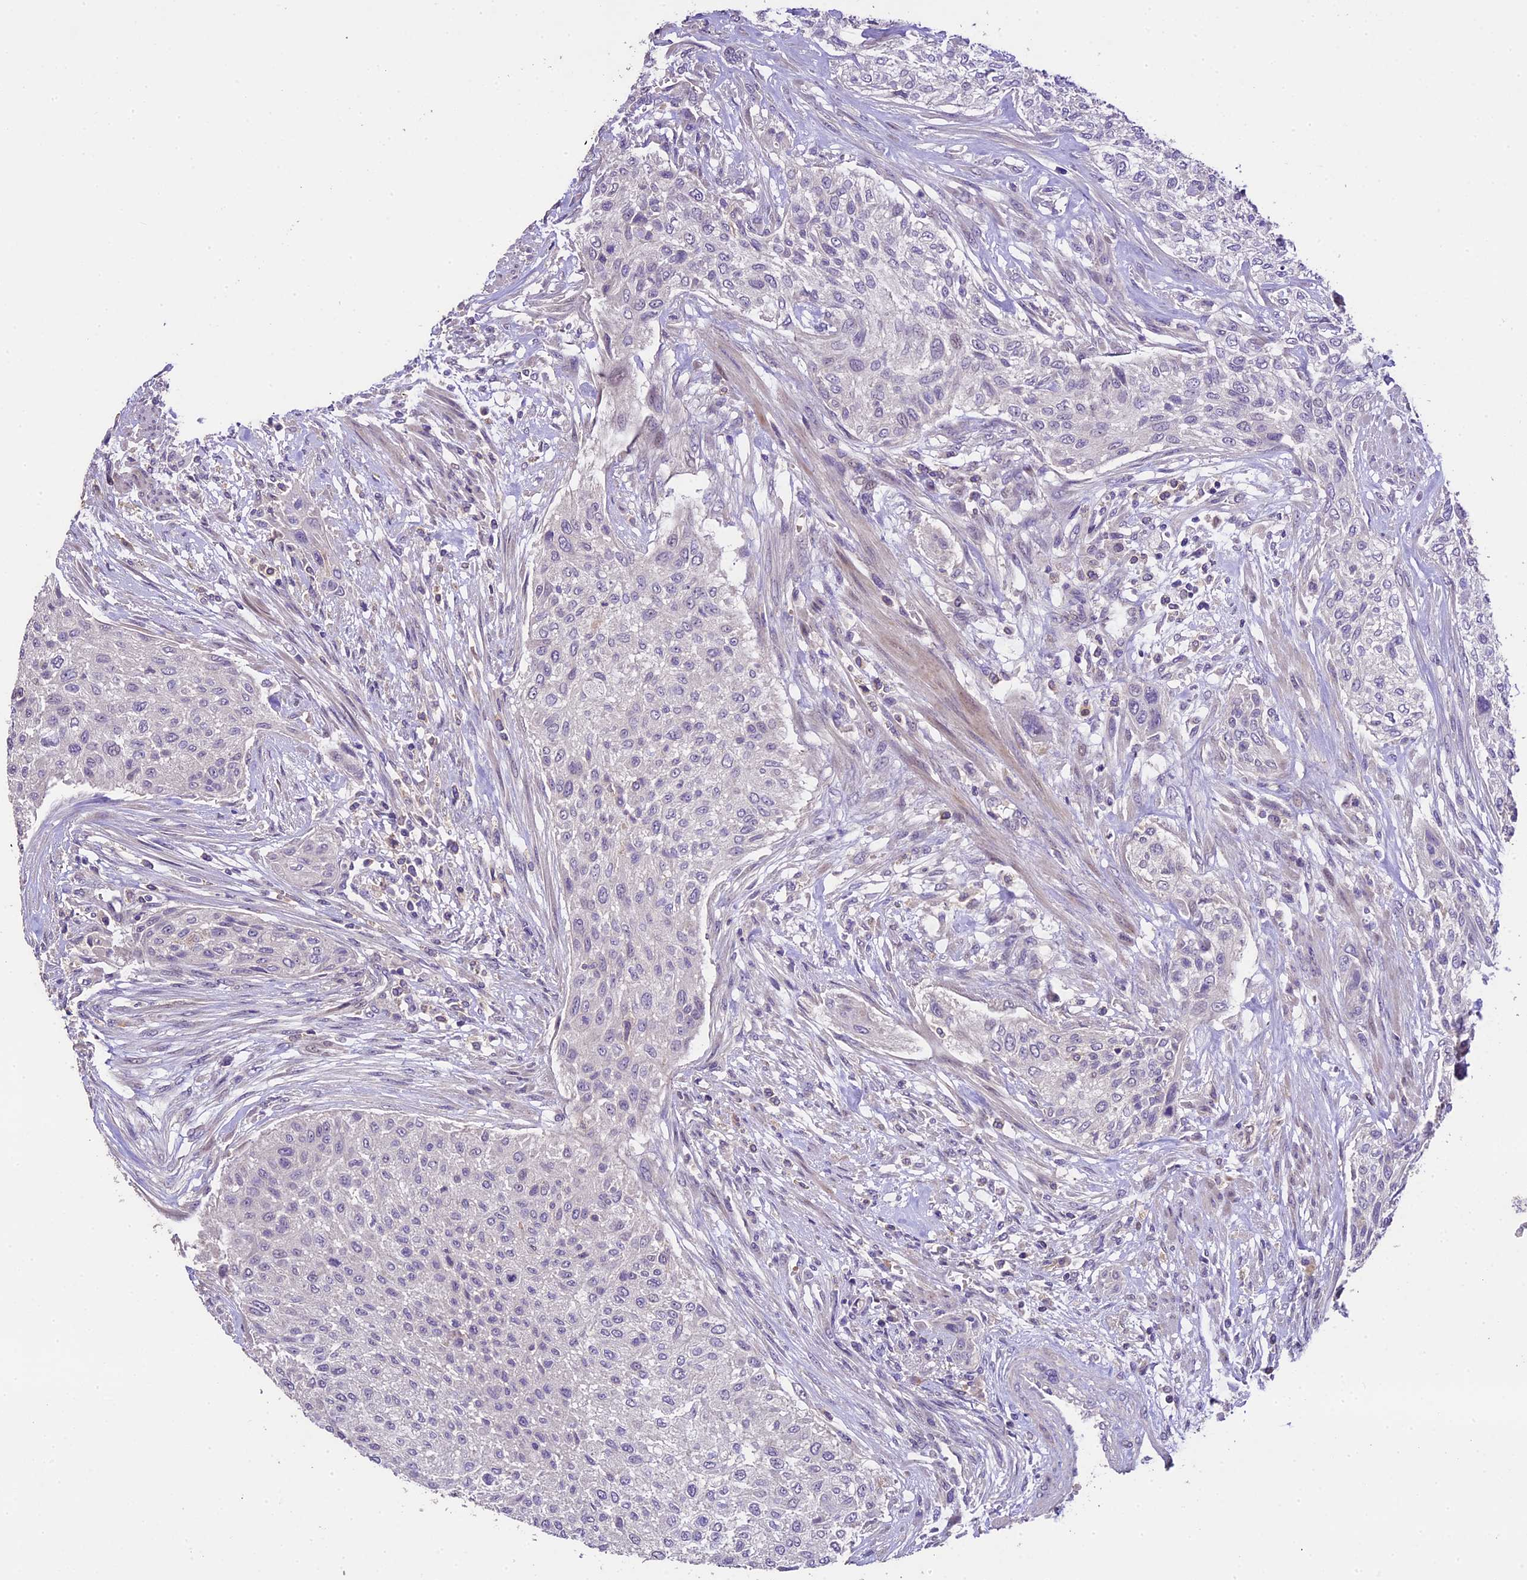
{"staining": {"intensity": "negative", "quantity": "none", "location": "none"}, "tissue": "urothelial cancer", "cell_type": "Tumor cells", "image_type": "cancer", "snomed": [{"axis": "morphology", "description": "Normal tissue, NOS"}, {"axis": "morphology", "description": "Urothelial carcinoma, NOS"}, {"axis": "topography", "description": "Urinary bladder"}, {"axis": "topography", "description": "Peripheral nerve tissue"}], "caption": "Photomicrograph shows no protein expression in tumor cells of transitional cell carcinoma tissue.", "gene": "DGKH", "patient": {"sex": "male", "age": 35}}